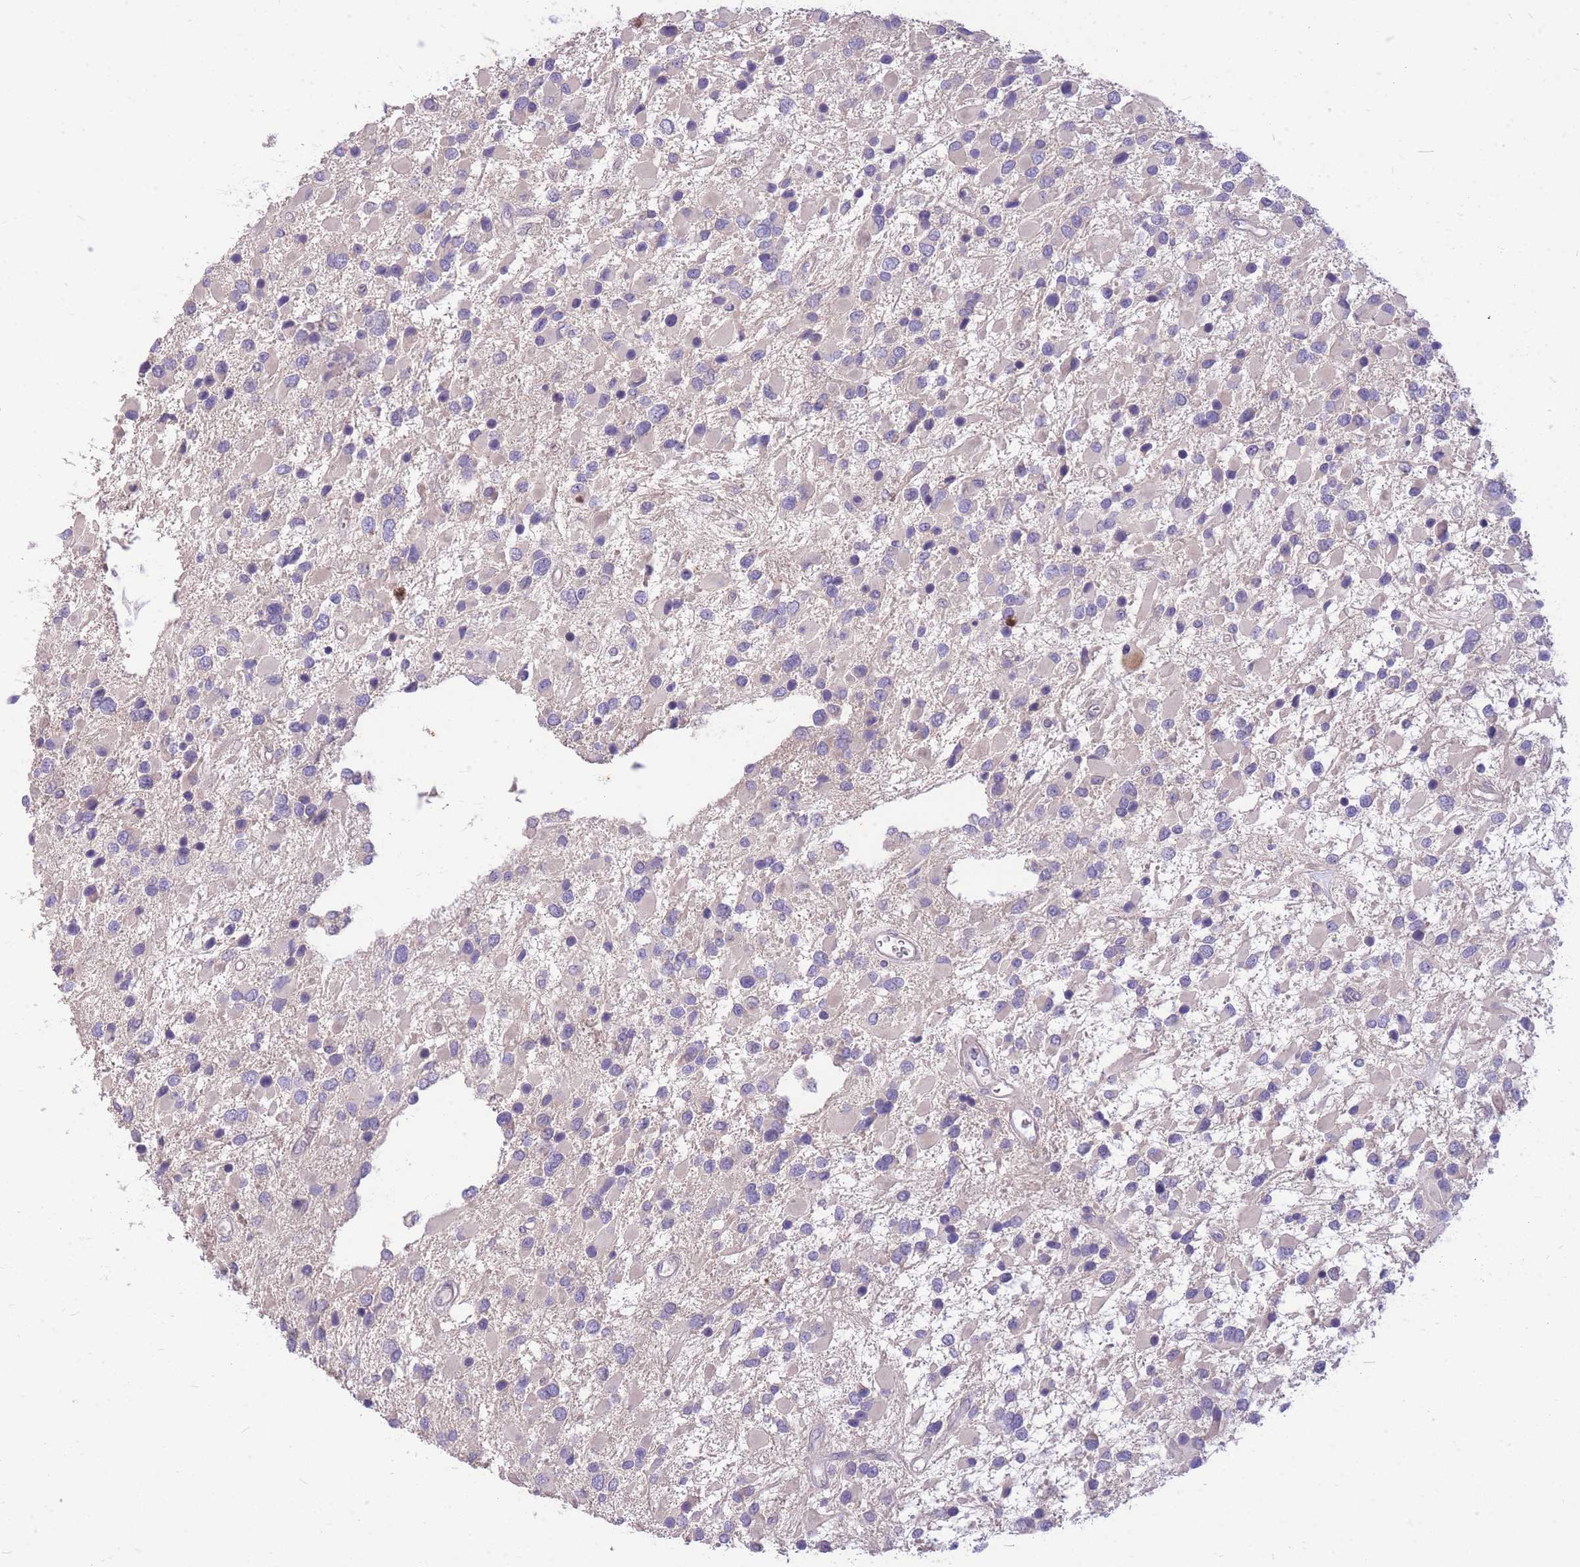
{"staining": {"intensity": "negative", "quantity": "none", "location": "none"}, "tissue": "glioma", "cell_type": "Tumor cells", "image_type": "cancer", "snomed": [{"axis": "morphology", "description": "Glioma, malignant, High grade"}, {"axis": "topography", "description": "Brain"}], "caption": "There is no significant staining in tumor cells of glioma. The staining was performed using DAB to visualize the protein expression in brown, while the nuclei were stained in blue with hematoxylin (Magnification: 20x).", "gene": "OR5T1", "patient": {"sex": "male", "age": 53}}